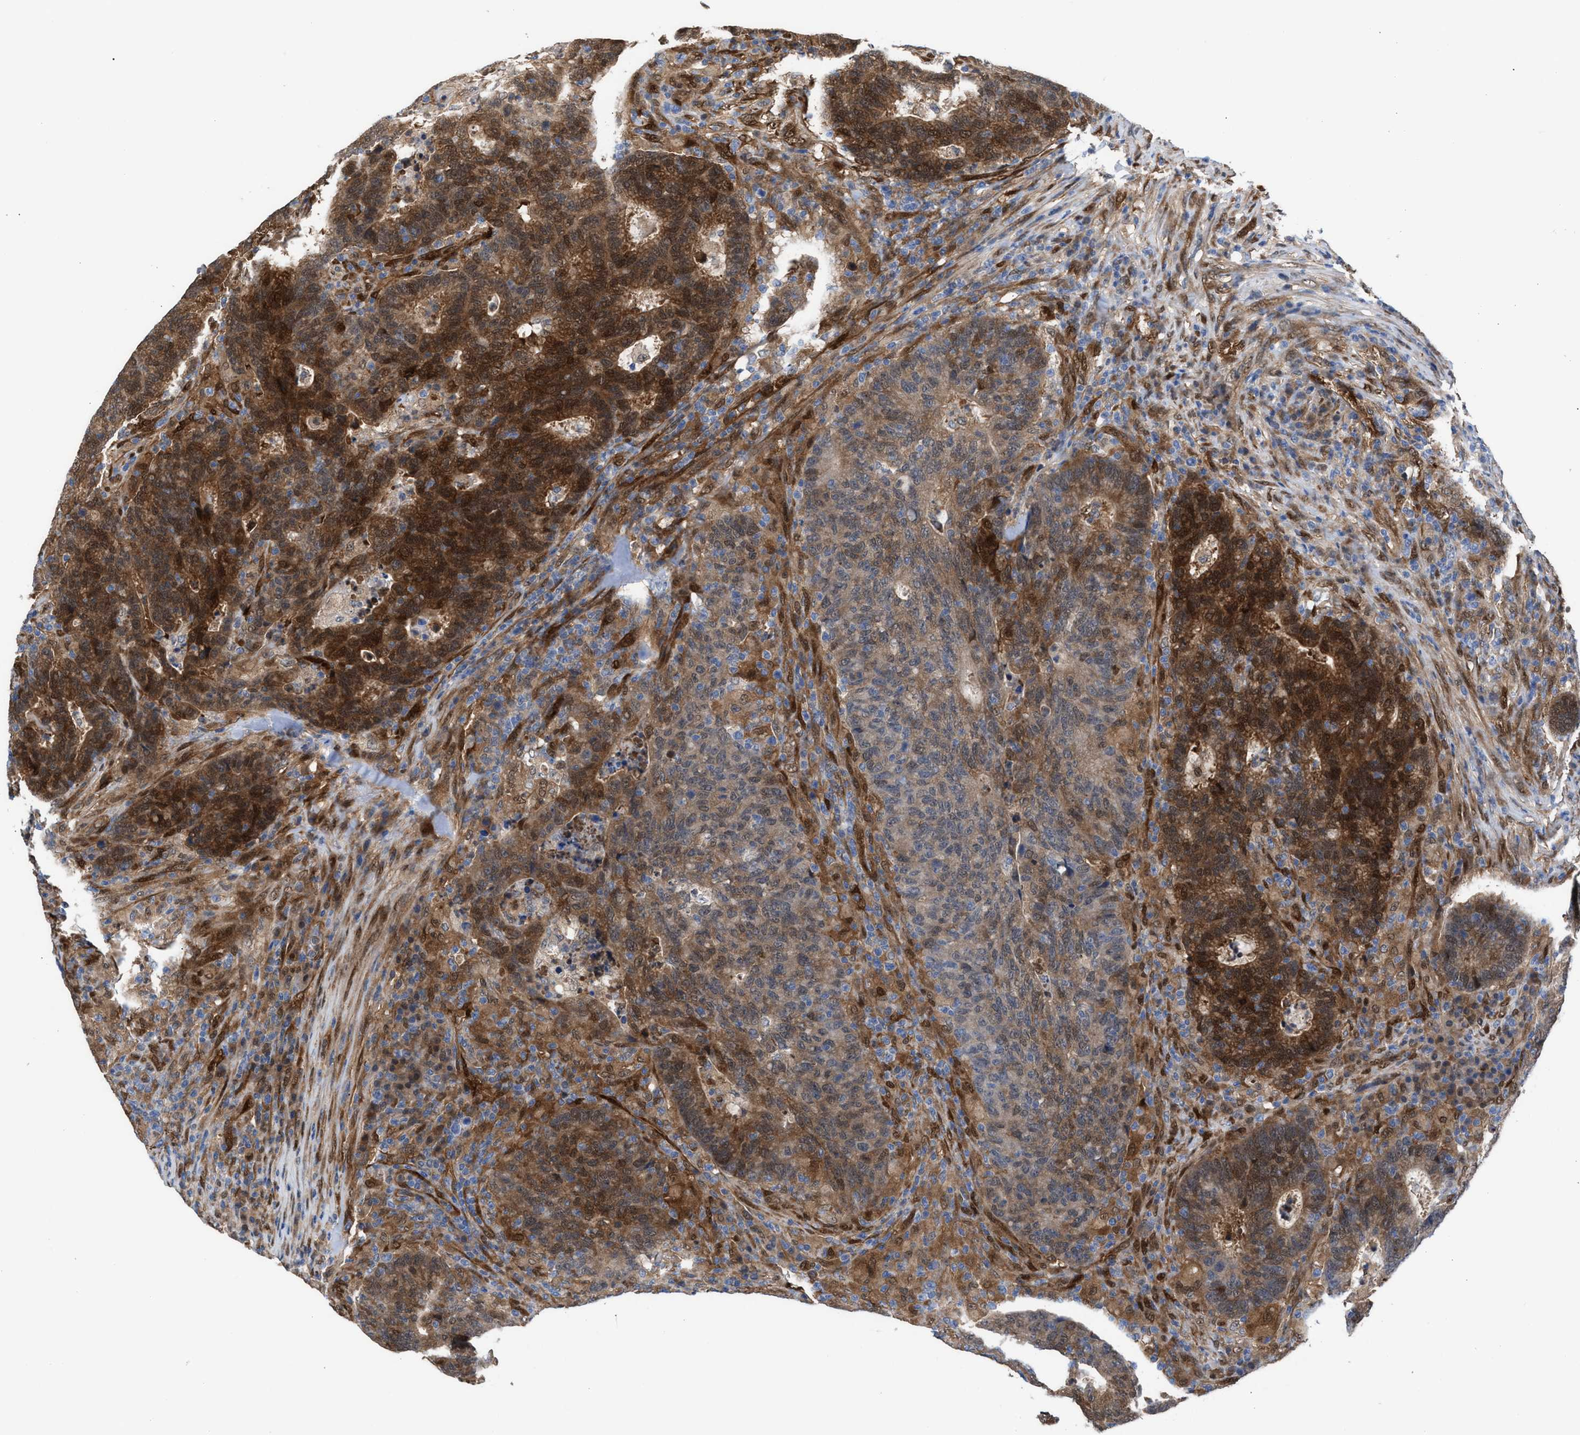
{"staining": {"intensity": "strong", "quantity": "25%-75%", "location": "cytoplasmic/membranous,nuclear"}, "tissue": "colorectal cancer", "cell_type": "Tumor cells", "image_type": "cancer", "snomed": [{"axis": "morphology", "description": "Adenocarcinoma, NOS"}, {"axis": "topography", "description": "Colon"}], "caption": "Brown immunohistochemical staining in human colorectal cancer displays strong cytoplasmic/membranous and nuclear positivity in about 25%-75% of tumor cells.", "gene": "TP53I3", "patient": {"sex": "female", "age": 75}}